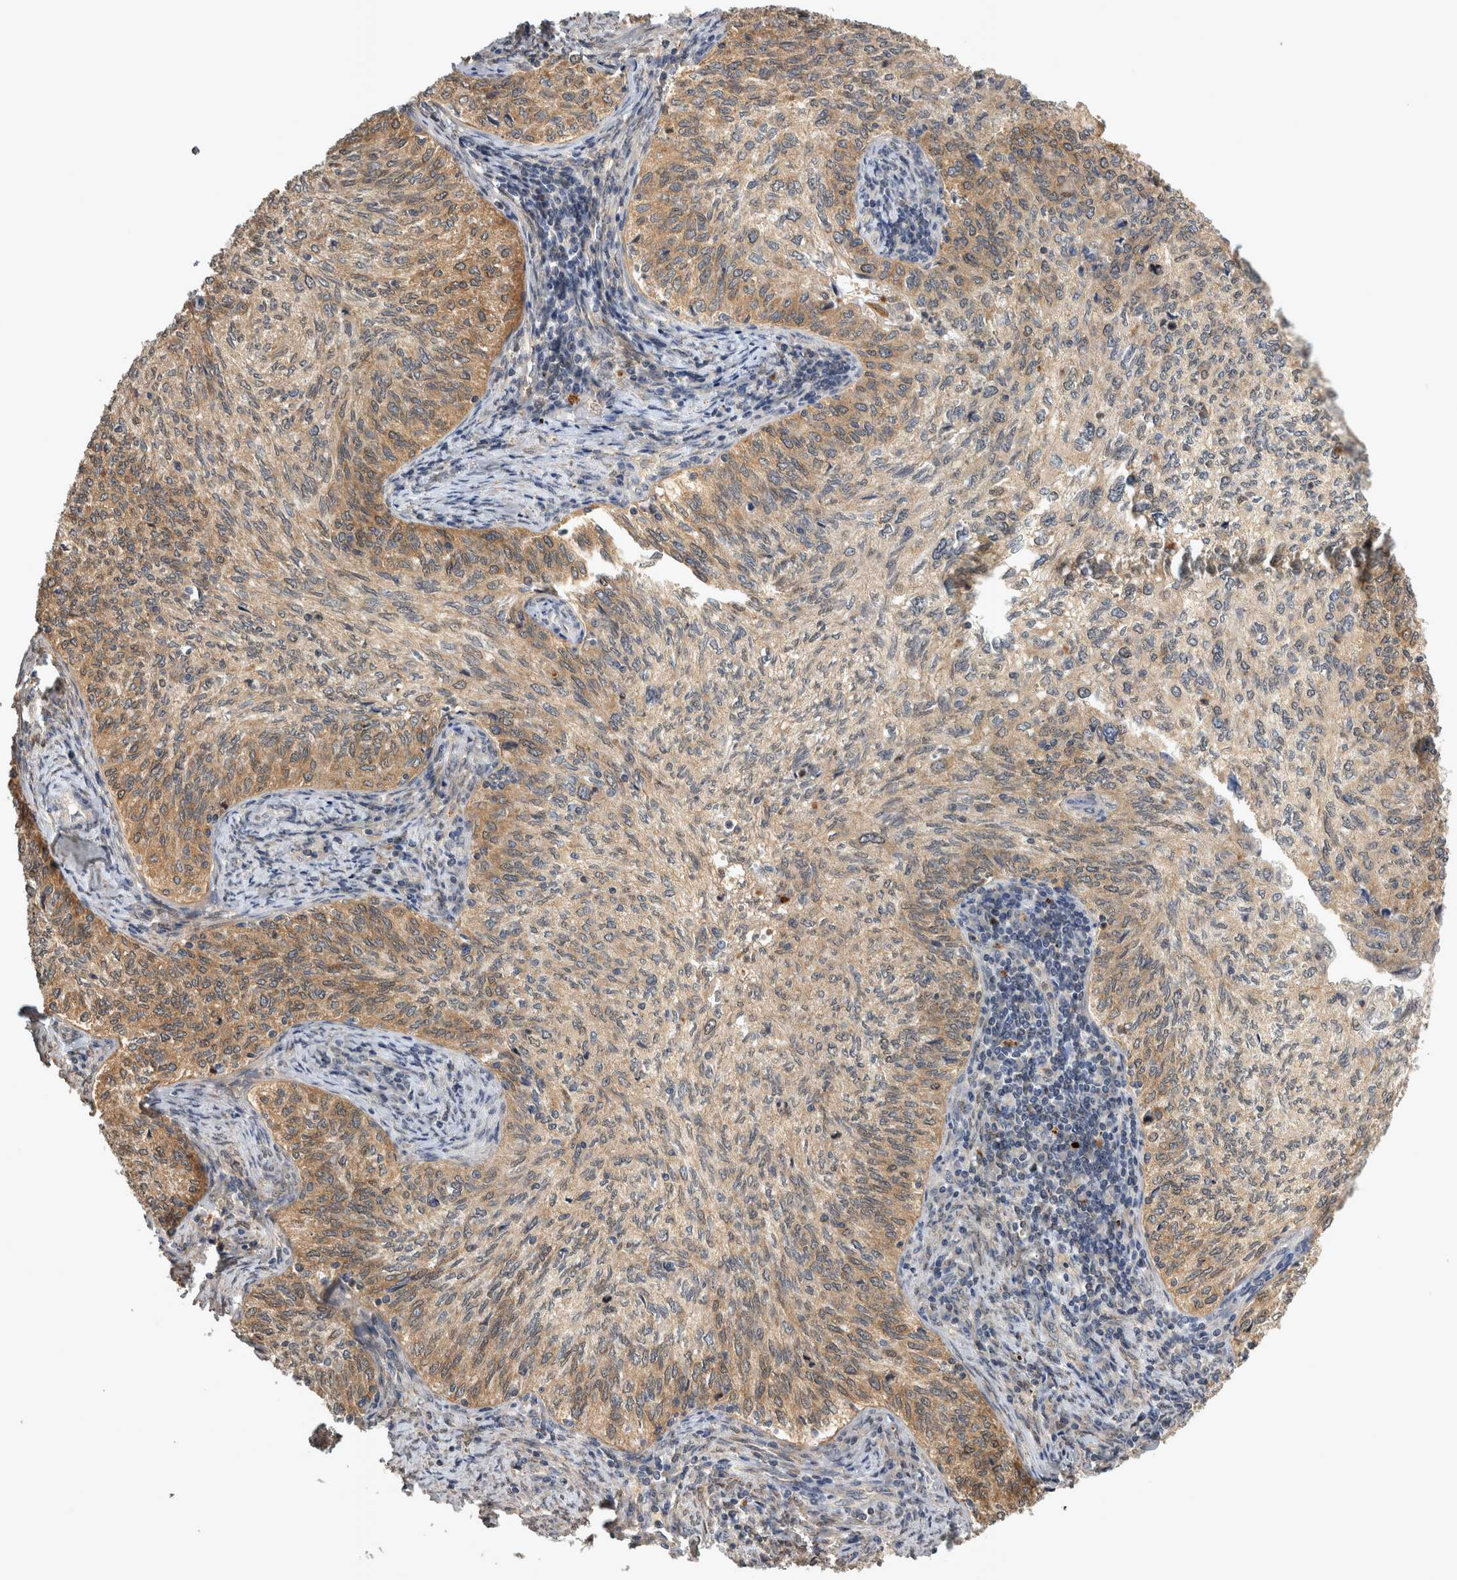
{"staining": {"intensity": "moderate", "quantity": ">75%", "location": "cytoplasmic/membranous"}, "tissue": "cervical cancer", "cell_type": "Tumor cells", "image_type": "cancer", "snomed": [{"axis": "morphology", "description": "Squamous cell carcinoma, NOS"}, {"axis": "topography", "description": "Cervix"}], "caption": "A brown stain labels moderate cytoplasmic/membranous positivity of a protein in cervical squamous cell carcinoma tumor cells.", "gene": "TRMT61B", "patient": {"sex": "female", "age": 30}}